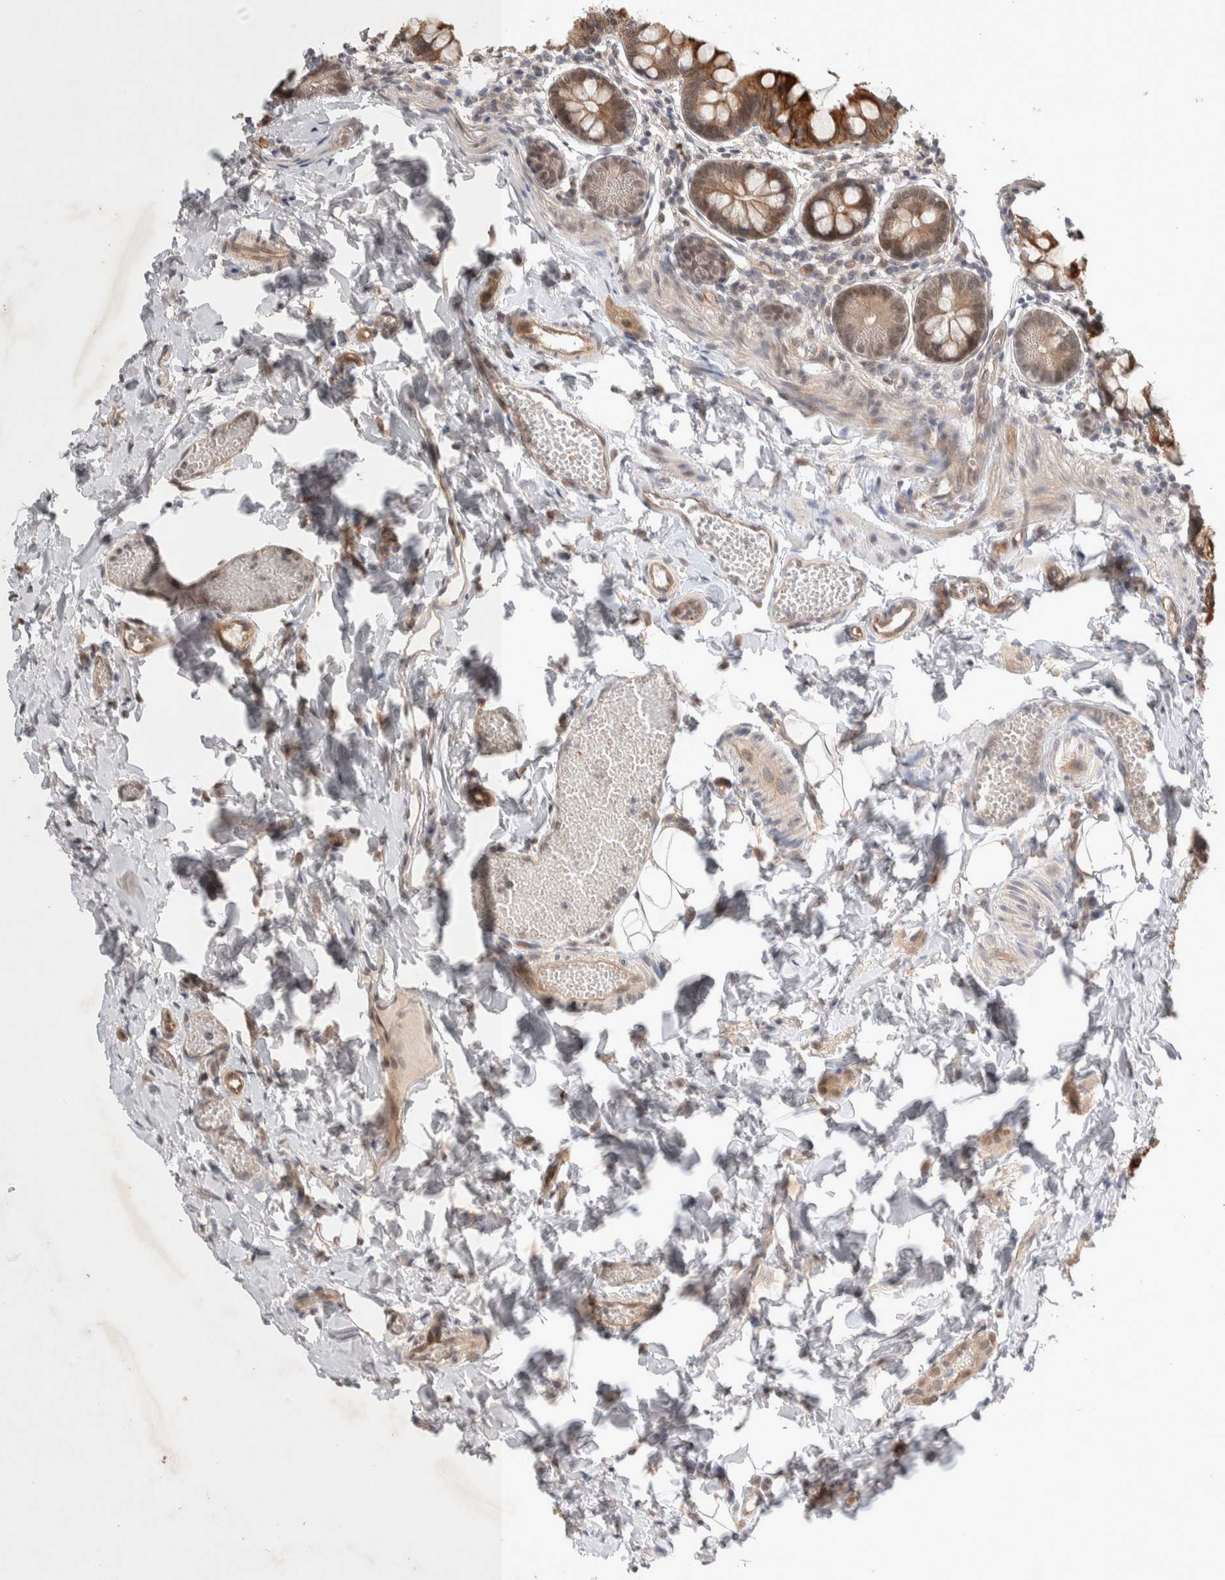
{"staining": {"intensity": "strong", "quantity": ">75%", "location": "cytoplasmic/membranous,nuclear"}, "tissue": "small intestine", "cell_type": "Glandular cells", "image_type": "normal", "snomed": [{"axis": "morphology", "description": "Normal tissue, NOS"}, {"axis": "topography", "description": "Small intestine"}], "caption": "Brown immunohistochemical staining in benign human small intestine exhibits strong cytoplasmic/membranous,nuclear expression in approximately >75% of glandular cells.", "gene": "ZNF704", "patient": {"sex": "male", "age": 7}}